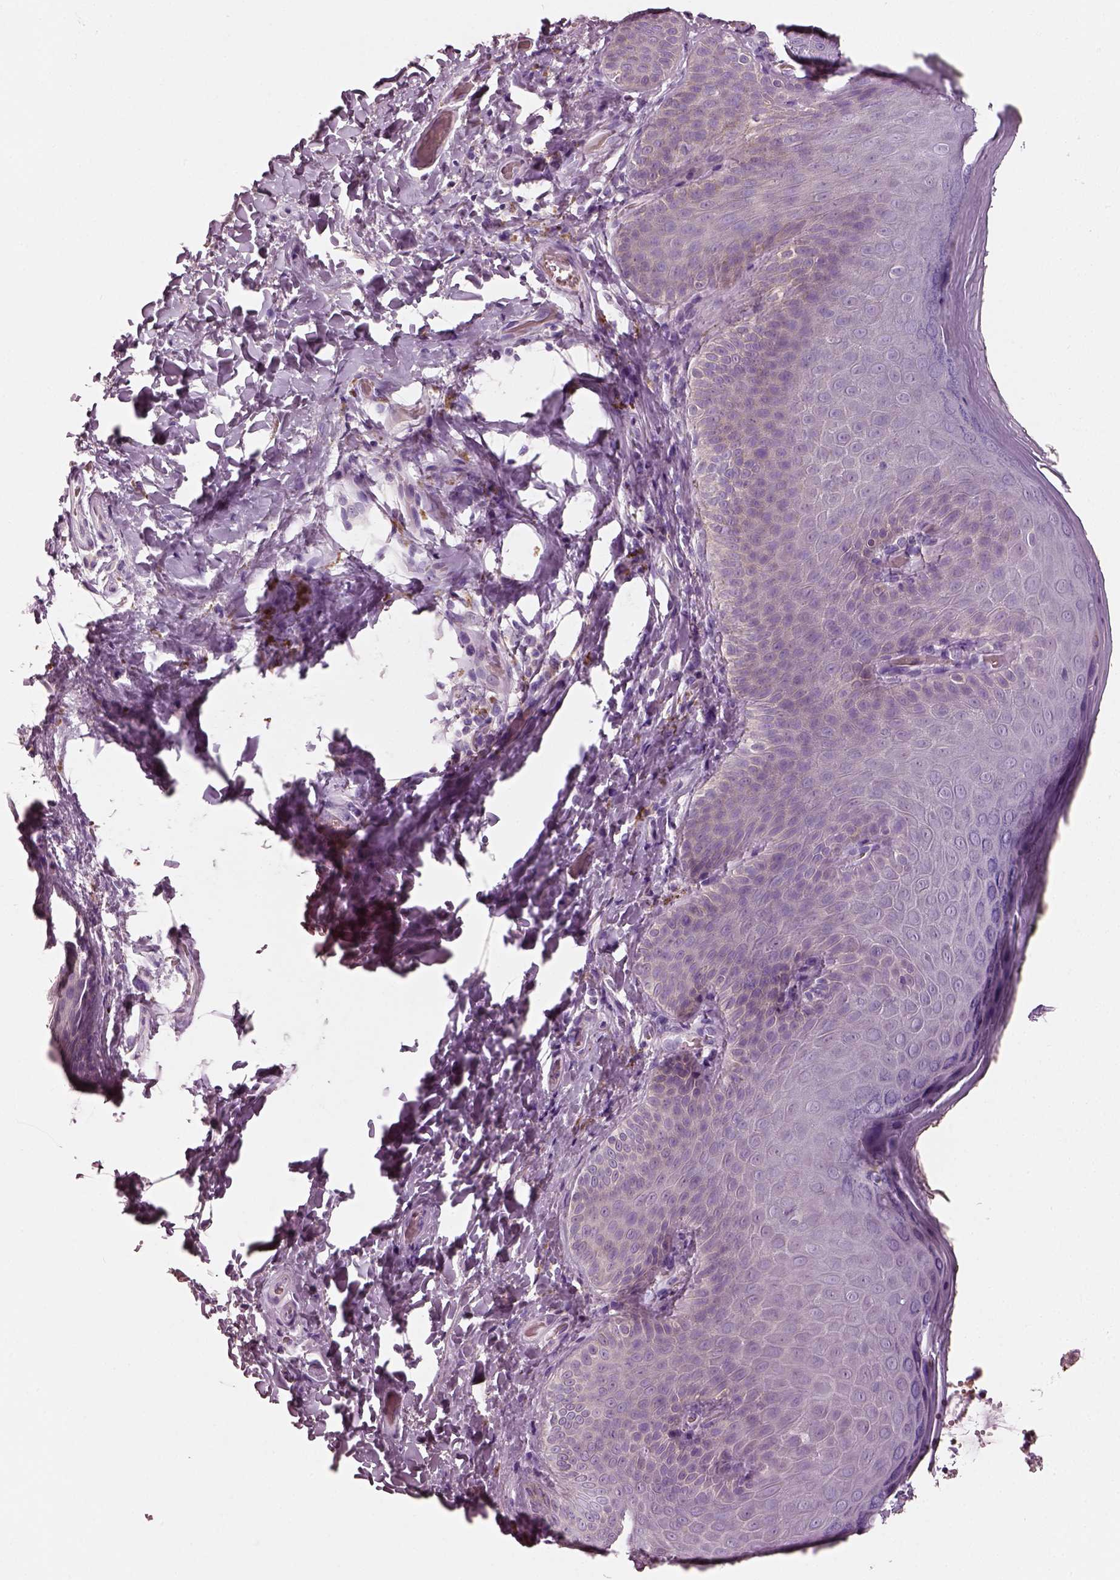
{"staining": {"intensity": "negative", "quantity": "none", "location": "none"}, "tissue": "skin", "cell_type": "Epidermal cells", "image_type": "normal", "snomed": [{"axis": "morphology", "description": "Normal tissue, NOS"}, {"axis": "topography", "description": "Anal"}], "caption": "Skin stained for a protein using IHC exhibits no positivity epidermal cells.", "gene": "ELSPBP1", "patient": {"sex": "male", "age": 53}}